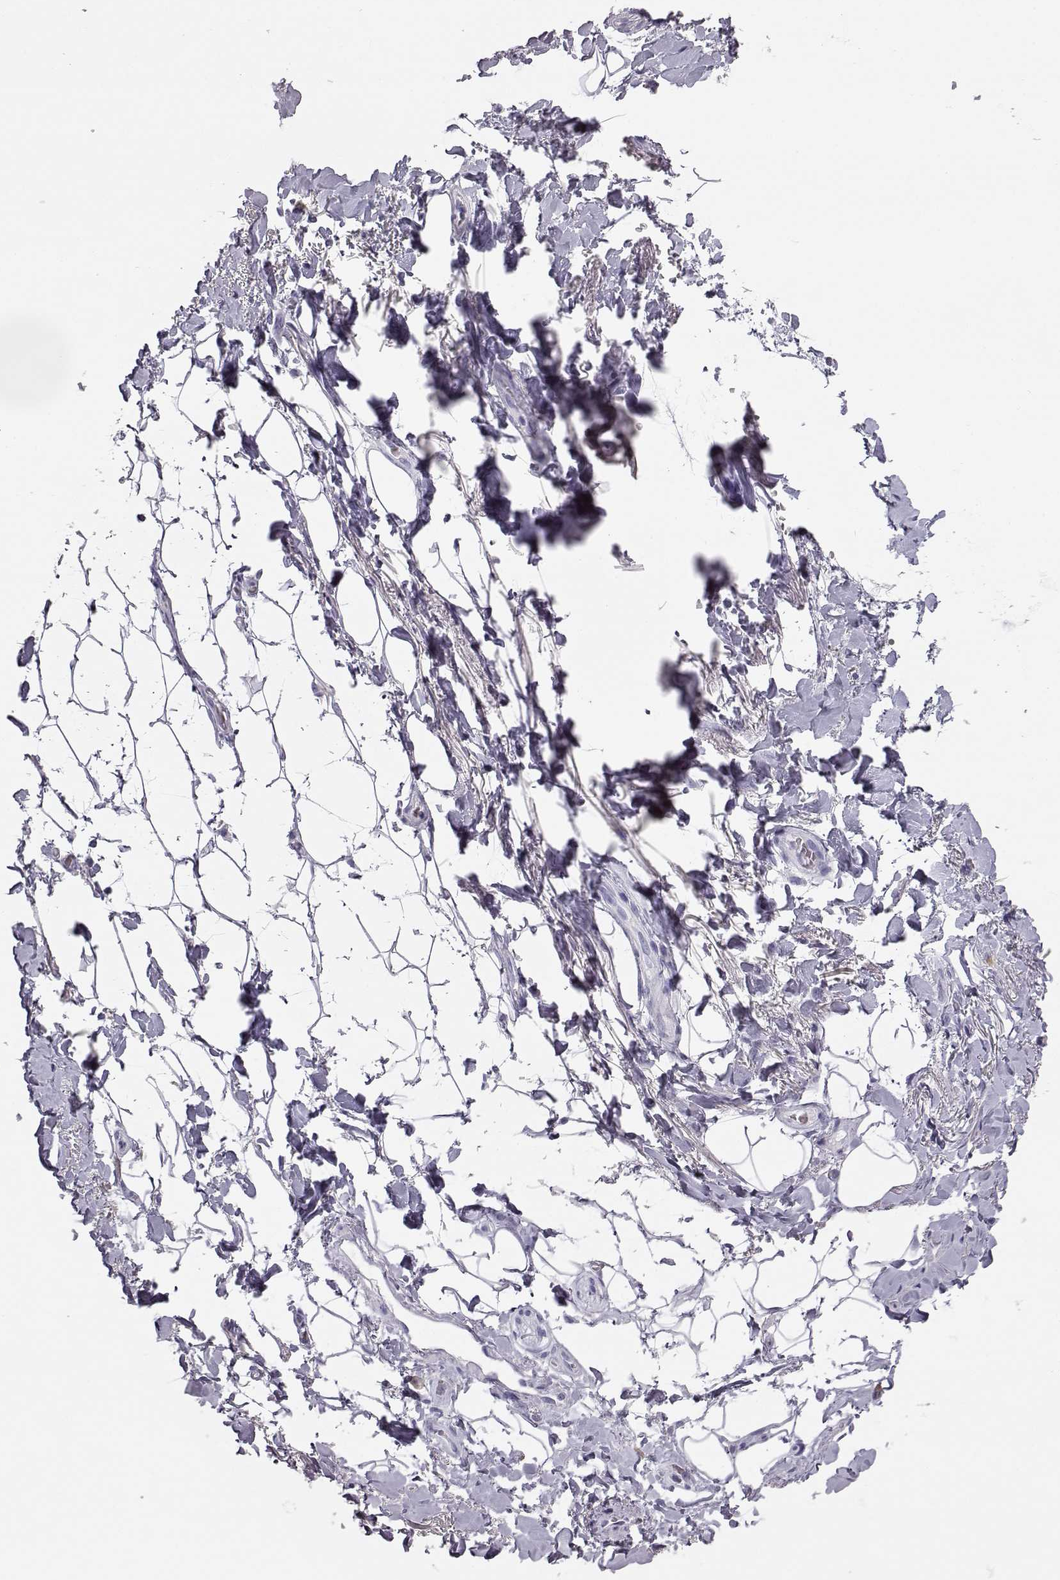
{"staining": {"intensity": "negative", "quantity": "none", "location": "none"}, "tissue": "adipose tissue", "cell_type": "Adipocytes", "image_type": "normal", "snomed": [{"axis": "morphology", "description": "Normal tissue, NOS"}, {"axis": "topography", "description": "Anal"}, {"axis": "topography", "description": "Peripheral nerve tissue"}], "caption": "Adipocytes are negative for brown protein staining in unremarkable adipose tissue. Brightfield microscopy of immunohistochemistry (IHC) stained with DAB (3,3'-diaminobenzidine) (brown) and hematoxylin (blue), captured at high magnification.", "gene": "ITLN1", "patient": {"sex": "male", "age": 53}}